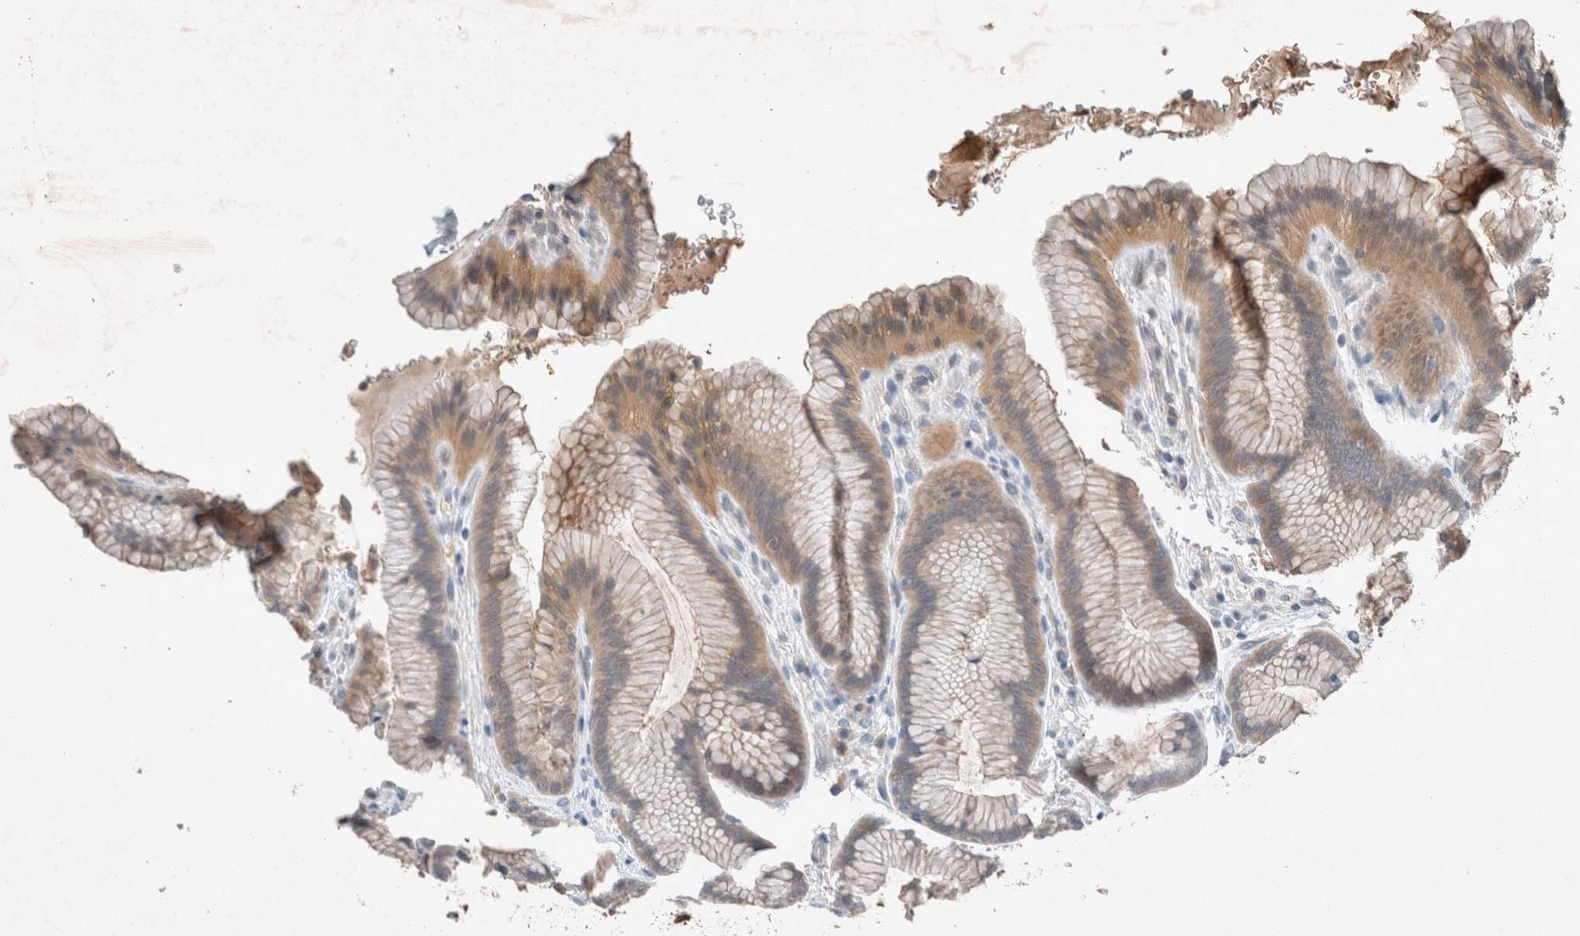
{"staining": {"intensity": "moderate", "quantity": ">75%", "location": "cytoplasmic/membranous"}, "tissue": "stomach", "cell_type": "Glandular cells", "image_type": "normal", "snomed": [{"axis": "morphology", "description": "Normal tissue, NOS"}, {"axis": "topography", "description": "Stomach"}], "caption": "A micrograph of human stomach stained for a protein shows moderate cytoplasmic/membranous brown staining in glandular cells. Ihc stains the protein of interest in brown and the nuclei are stained blue.", "gene": "UGCG", "patient": {"sex": "male", "age": 42}}